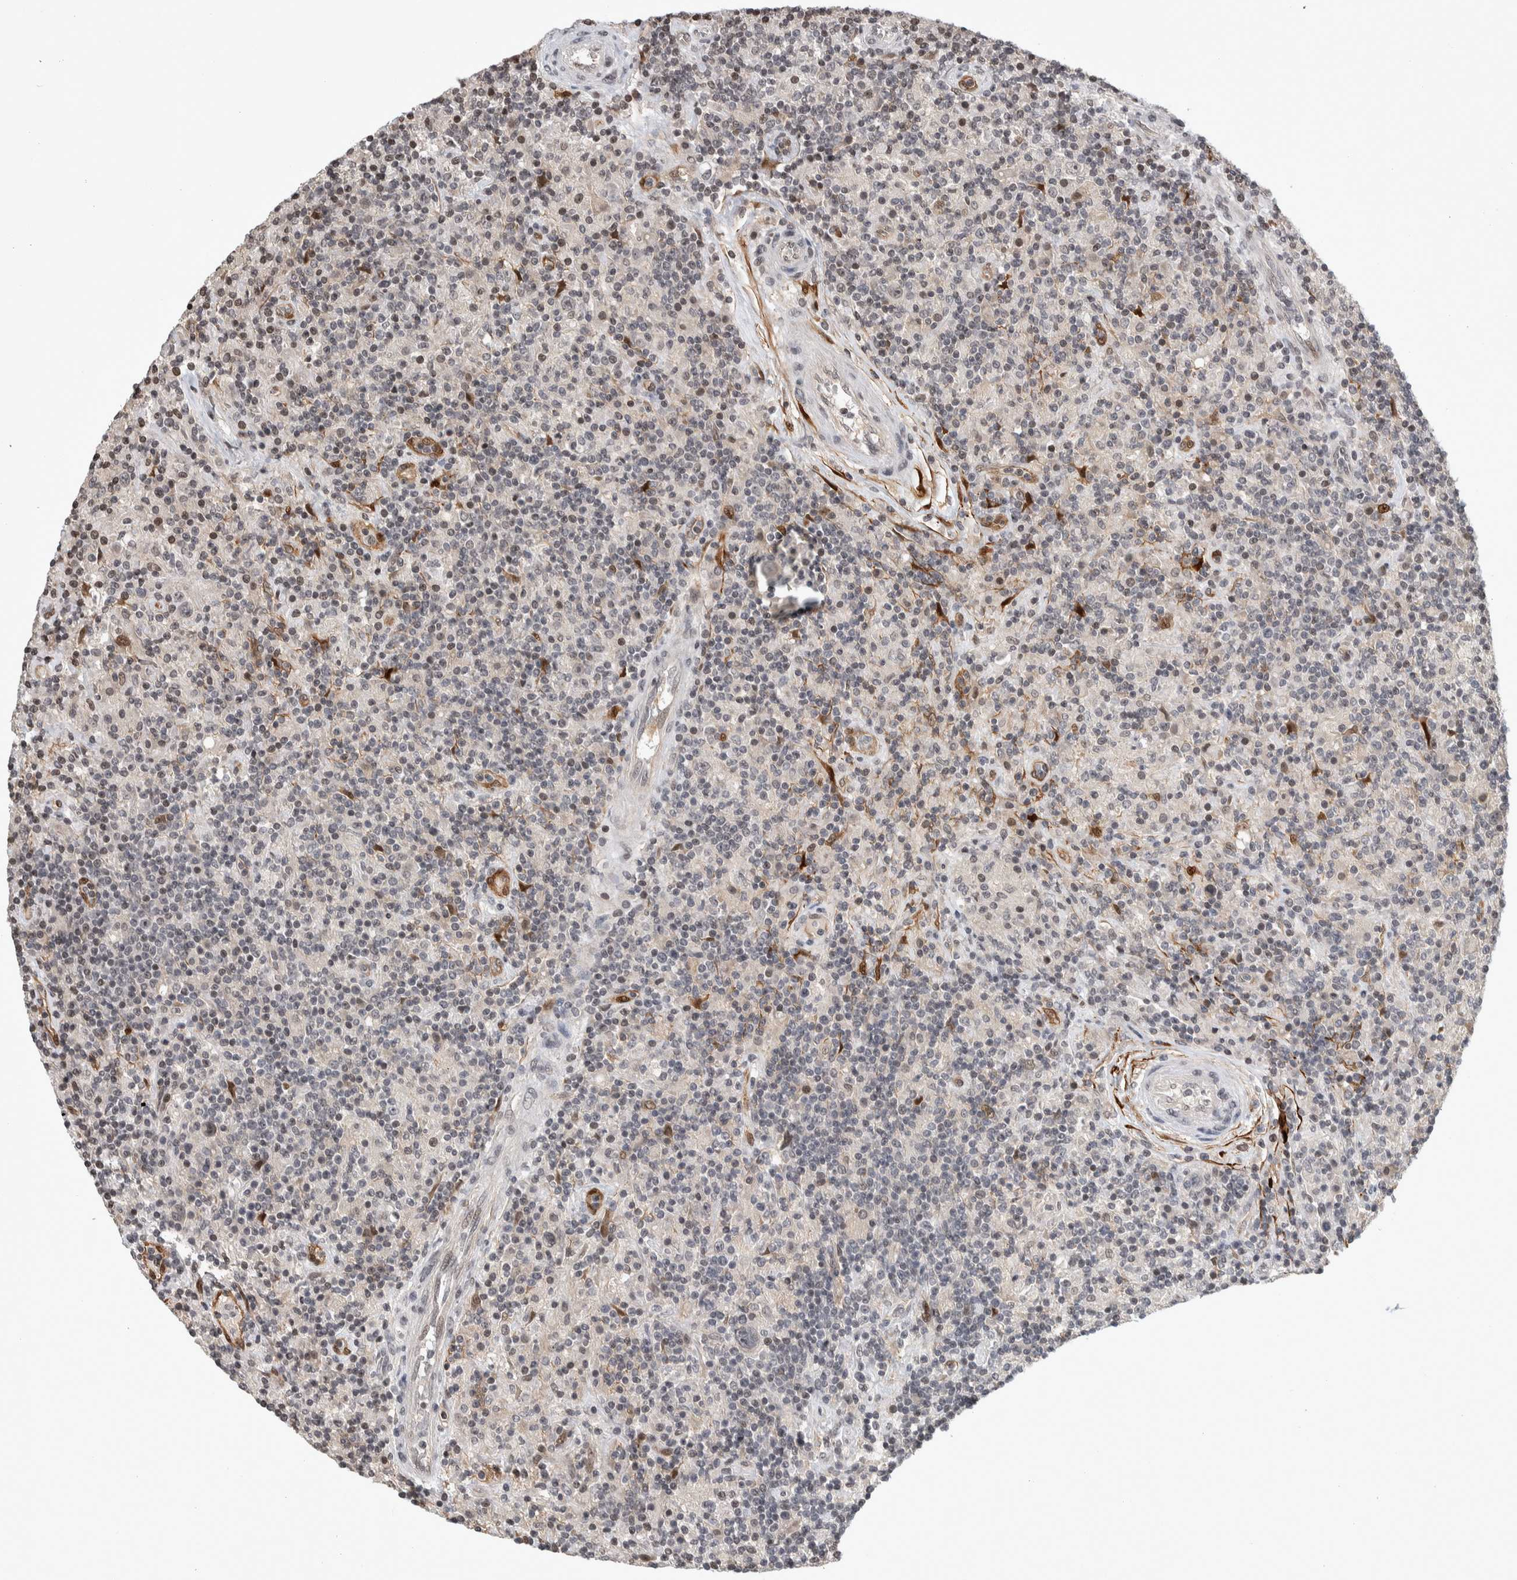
{"staining": {"intensity": "negative", "quantity": "none", "location": "none"}, "tissue": "lymphoma", "cell_type": "Tumor cells", "image_type": "cancer", "snomed": [{"axis": "morphology", "description": "Hodgkin's disease, NOS"}, {"axis": "topography", "description": "Lymph node"}], "caption": "The micrograph exhibits no significant positivity in tumor cells of lymphoma.", "gene": "ZSCAN21", "patient": {"sex": "male", "age": 70}}